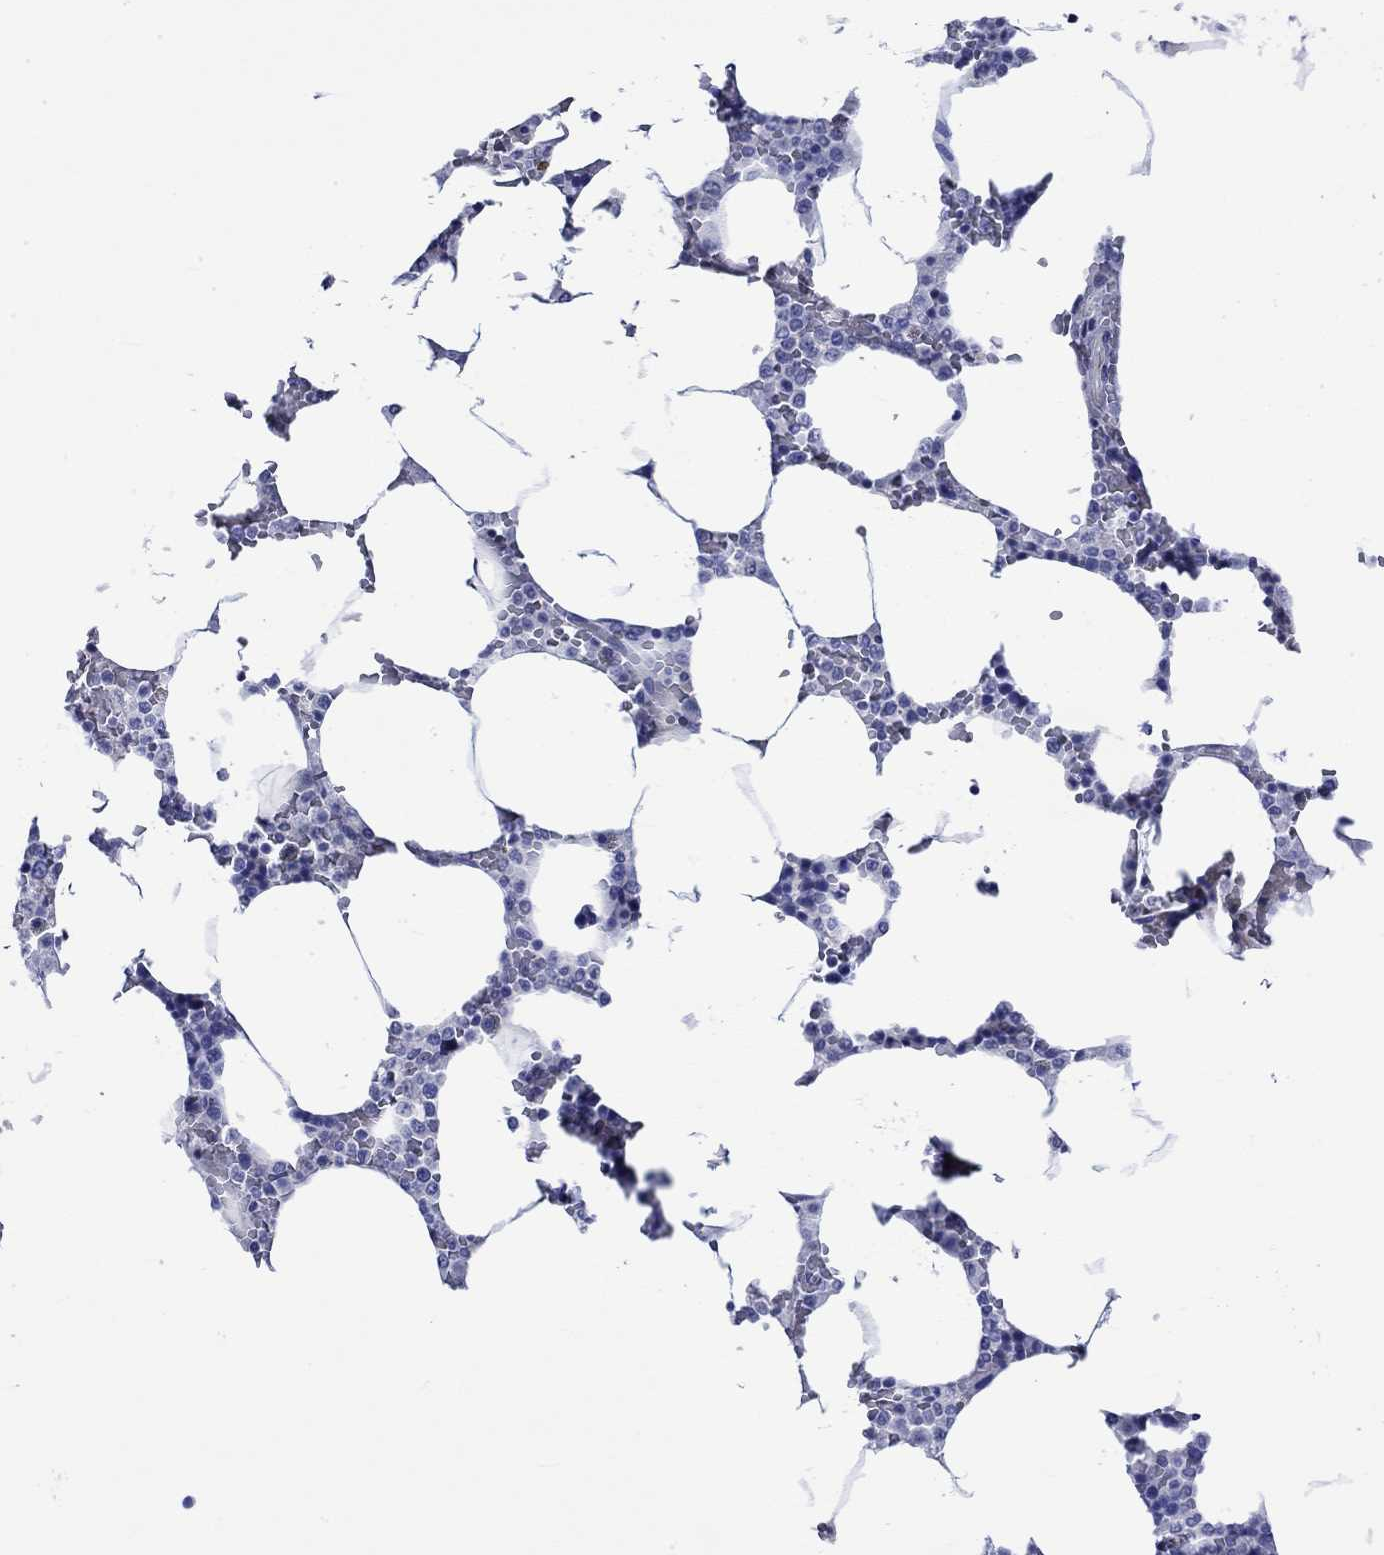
{"staining": {"intensity": "negative", "quantity": "none", "location": "none"}, "tissue": "bone marrow", "cell_type": "Hematopoietic cells", "image_type": "normal", "snomed": [{"axis": "morphology", "description": "Normal tissue, NOS"}, {"axis": "topography", "description": "Bone marrow"}], "caption": "This is a micrograph of immunohistochemistry staining of normal bone marrow, which shows no expression in hematopoietic cells.", "gene": "NRIP3", "patient": {"sex": "male", "age": 63}}